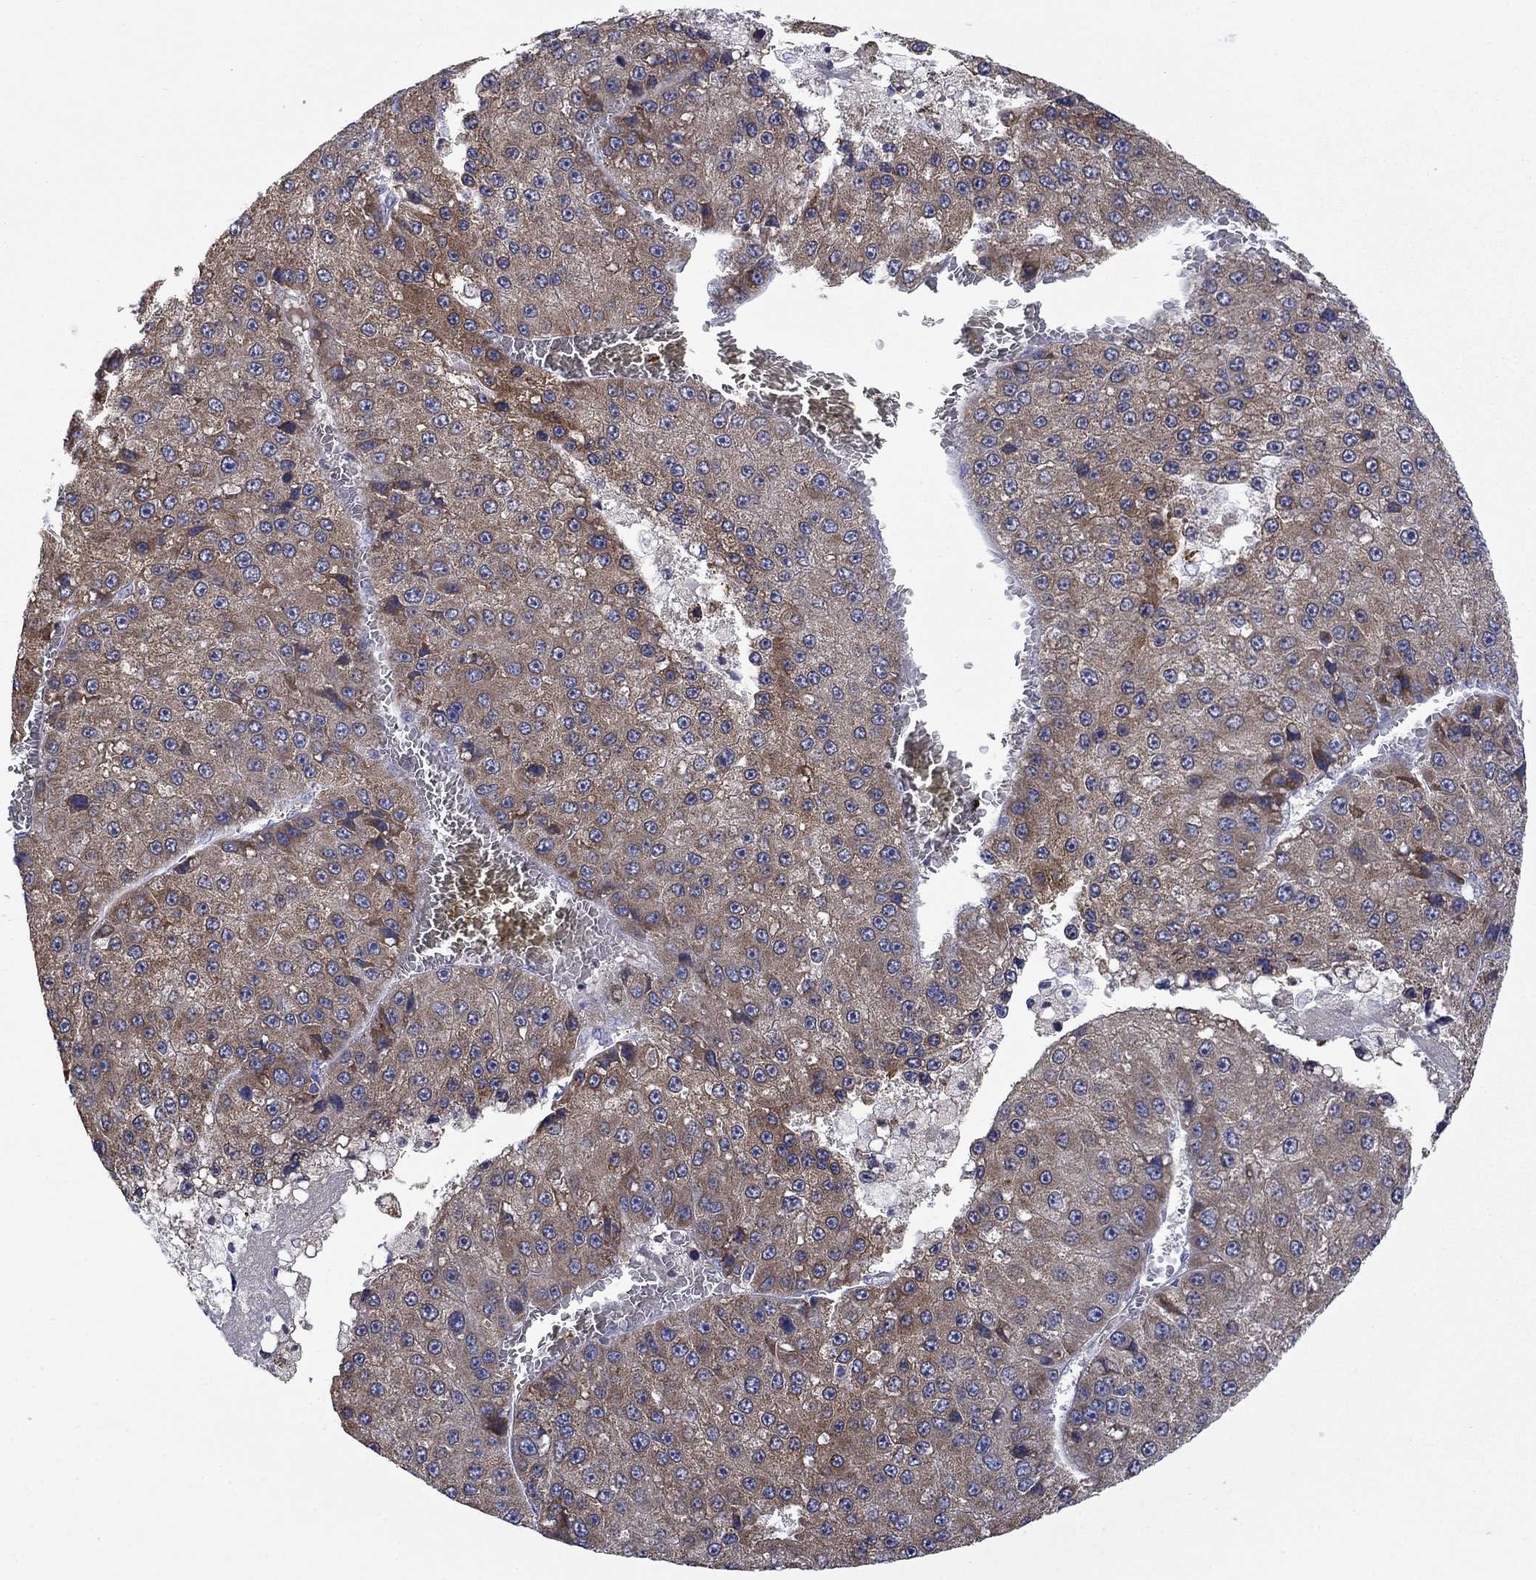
{"staining": {"intensity": "moderate", "quantity": "25%-75%", "location": "cytoplasmic/membranous"}, "tissue": "liver cancer", "cell_type": "Tumor cells", "image_type": "cancer", "snomed": [{"axis": "morphology", "description": "Carcinoma, Hepatocellular, NOS"}, {"axis": "topography", "description": "Liver"}], "caption": "This is a micrograph of immunohistochemistry staining of liver cancer (hepatocellular carcinoma), which shows moderate staining in the cytoplasmic/membranous of tumor cells.", "gene": "FRK", "patient": {"sex": "female", "age": 73}}